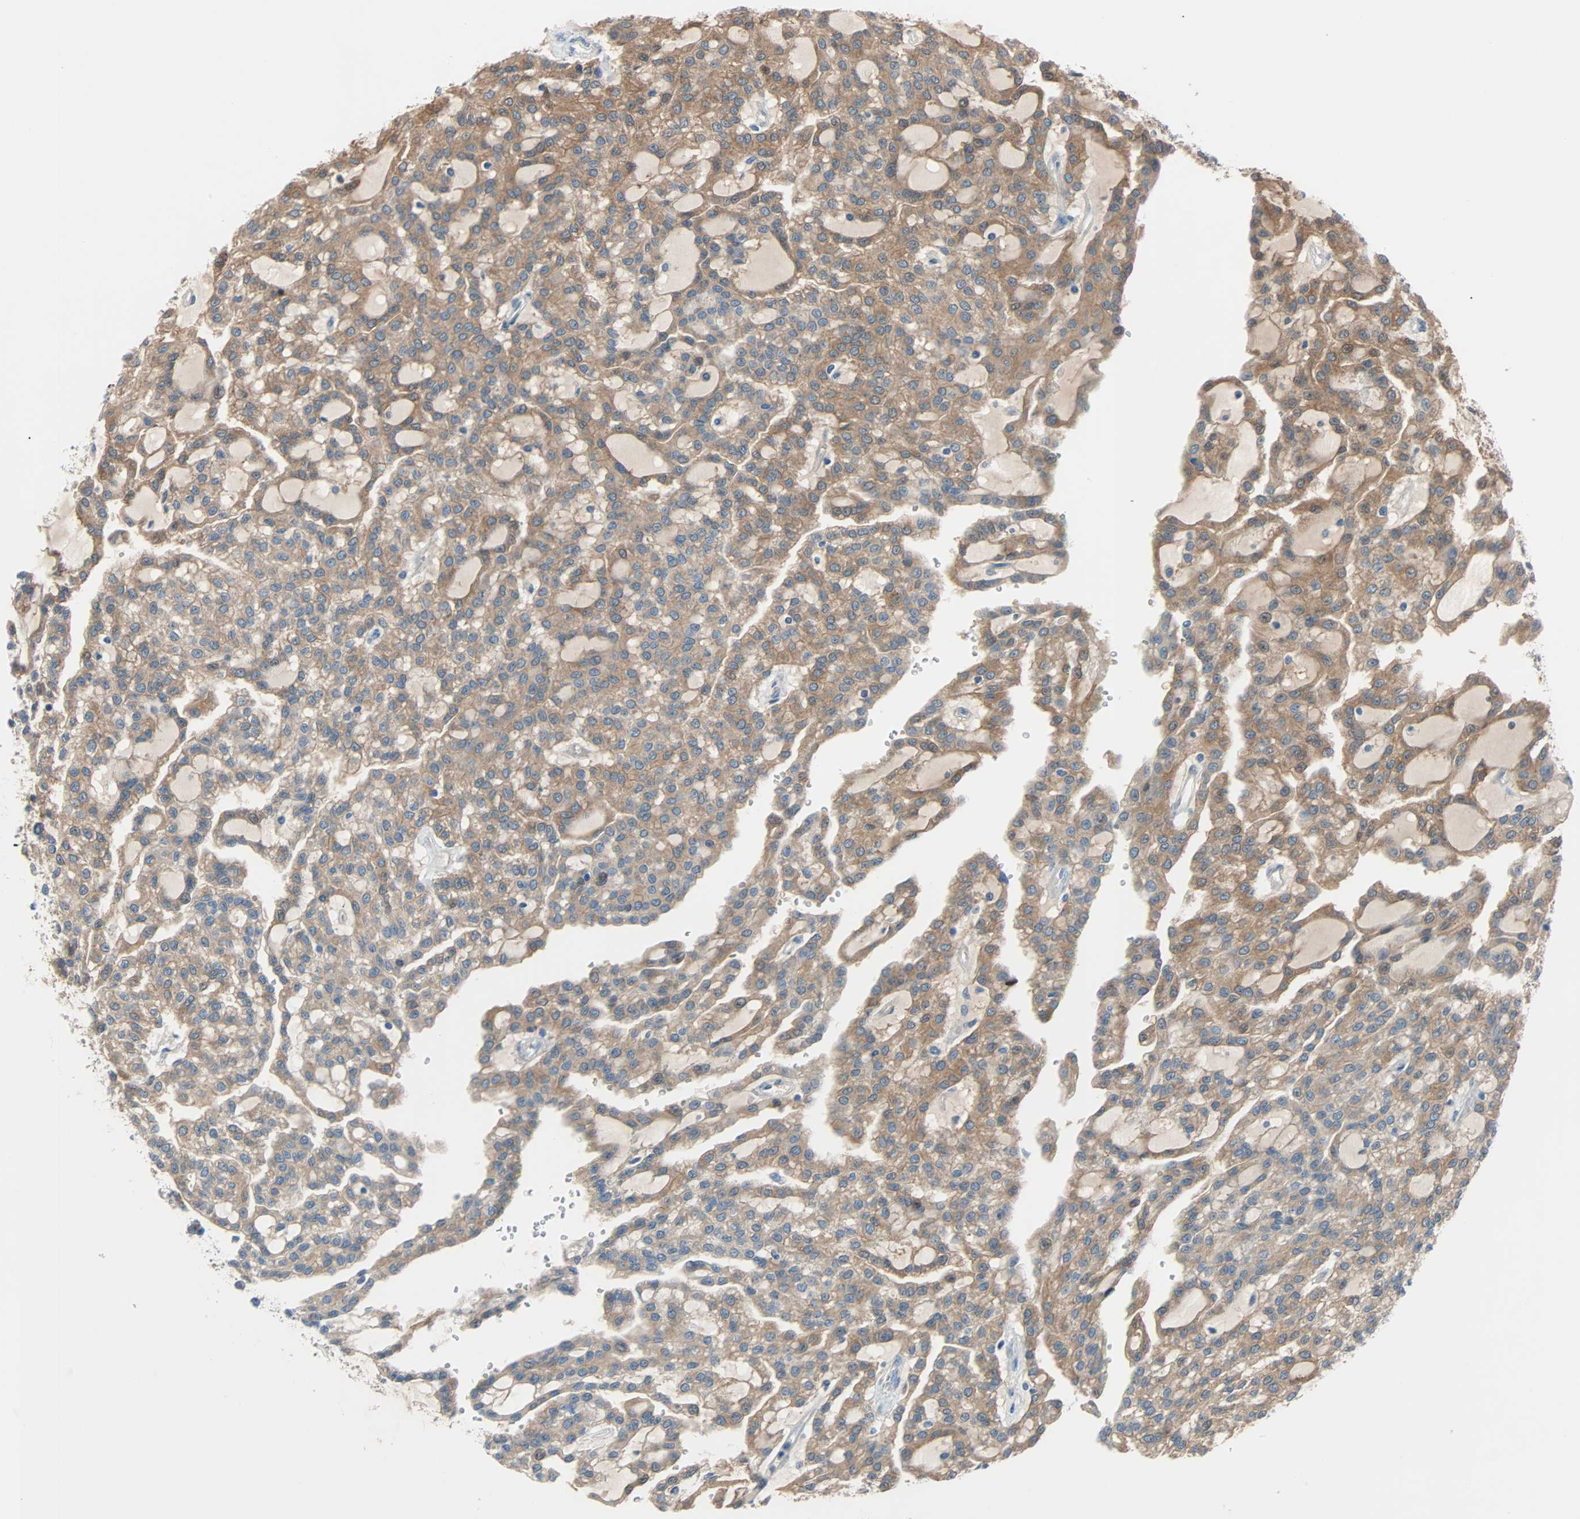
{"staining": {"intensity": "moderate", "quantity": ">75%", "location": "cytoplasmic/membranous"}, "tissue": "renal cancer", "cell_type": "Tumor cells", "image_type": "cancer", "snomed": [{"axis": "morphology", "description": "Adenocarcinoma, NOS"}, {"axis": "topography", "description": "Kidney"}], "caption": "Renal cancer (adenocarcinoma) stained with IHC displays moderate cytoplasmic/membranous positivity in approximately >75% of tumor cells.", "gene": "TNFRSF12A", "patient": {"sex": "male", "age": 63}}